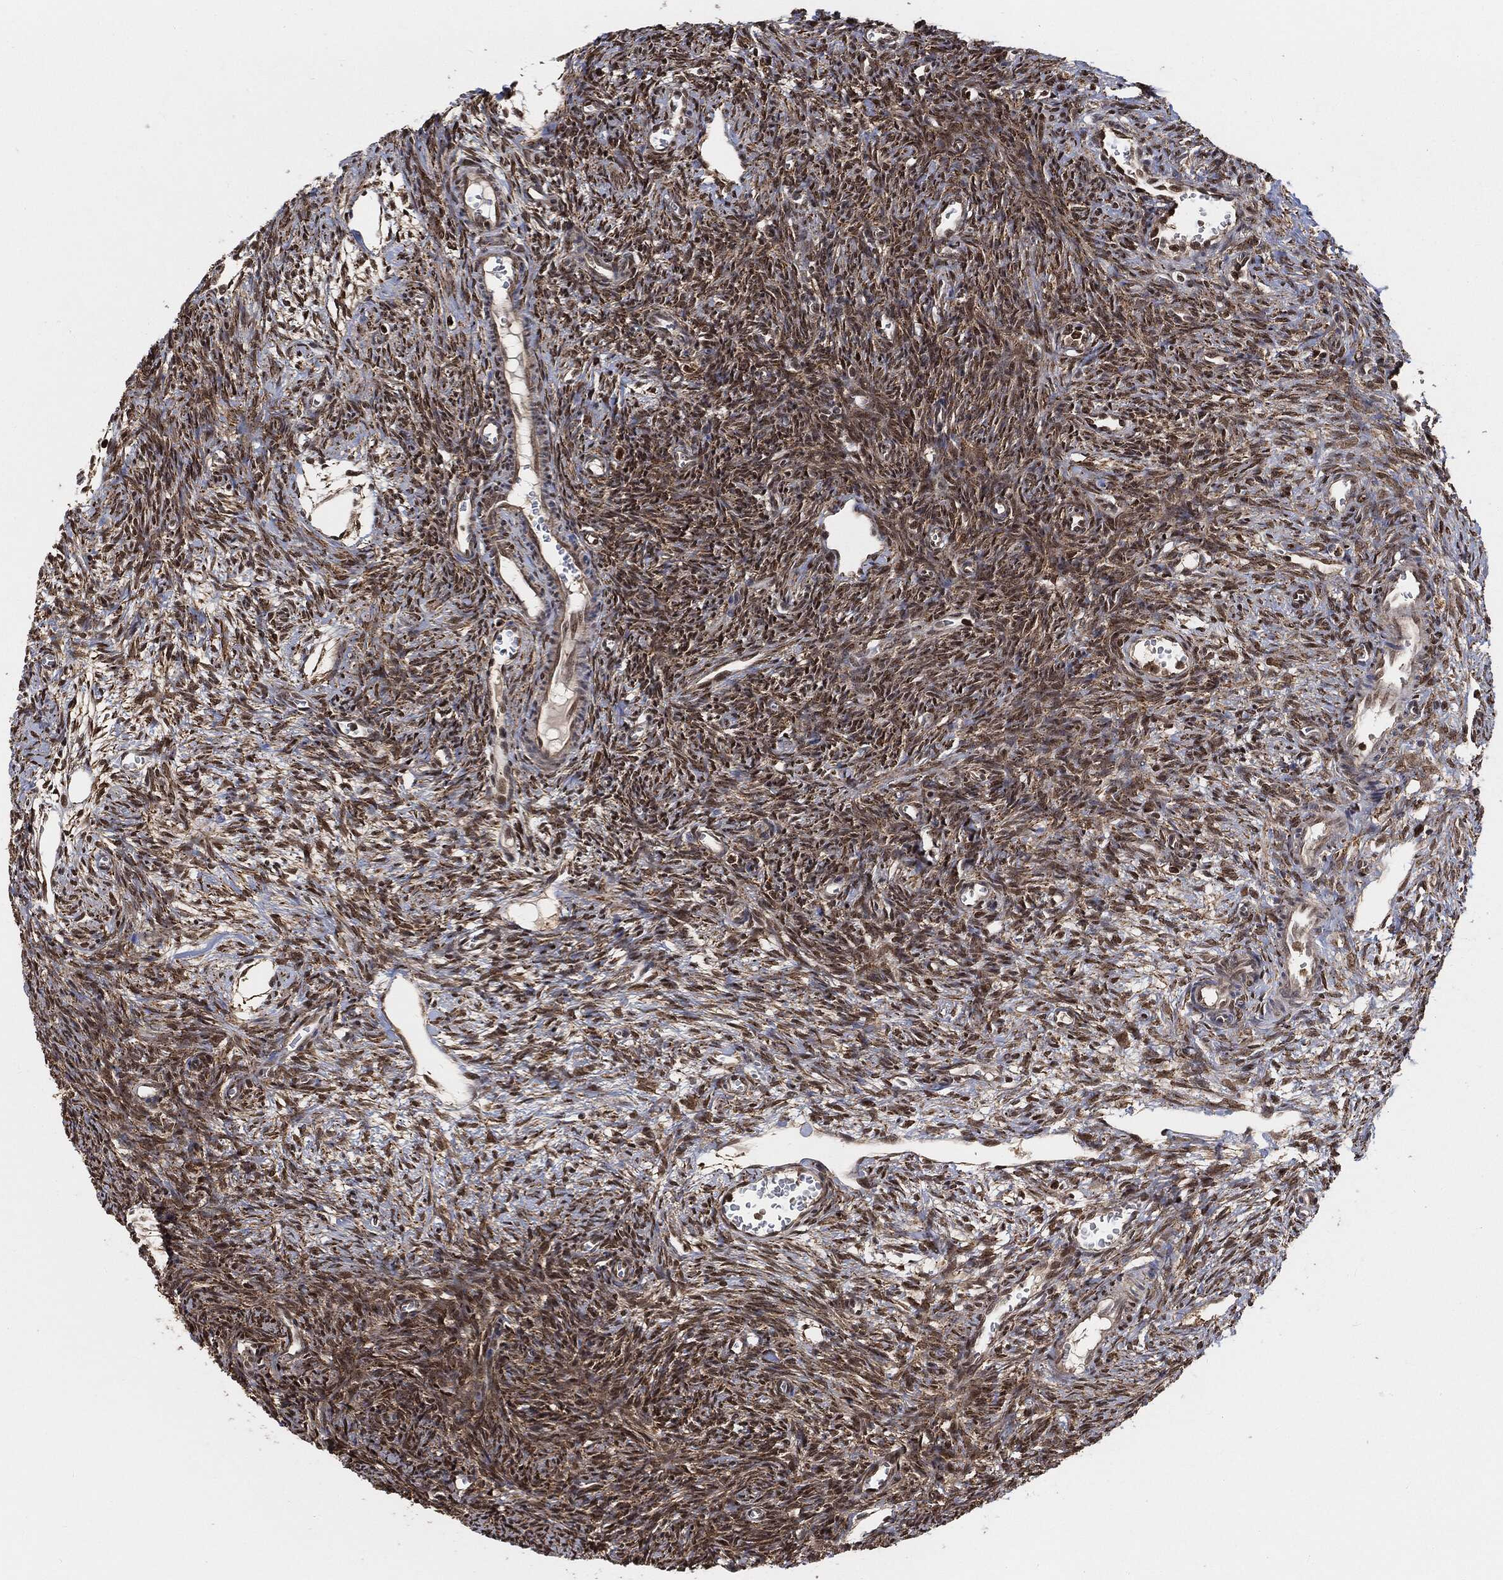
{"staining": {"intensity": "strong", "quantity": ">75%", "location": "cytoplasmic/membranous"}, "tissue": "ovary", "cell_type": "Follicle cells", "image_type": "normal", "snomed": [{"axis": "morphology", "description": "Normal tissue, NOS"}, {"axis": "topography", "description": "Ovary"}], "caption": "Immunohistochemistry (IHC) histopathology image of benign ovary: ovary stained using IHC shows high levels of strong protein expression localized specifically in the cytoplasmic/membranous of follicle cells, appearing as a cytoplasmic/membranous brown color.", "gene": "CUTA", "patient": {"sex": "female", "age": 27}}